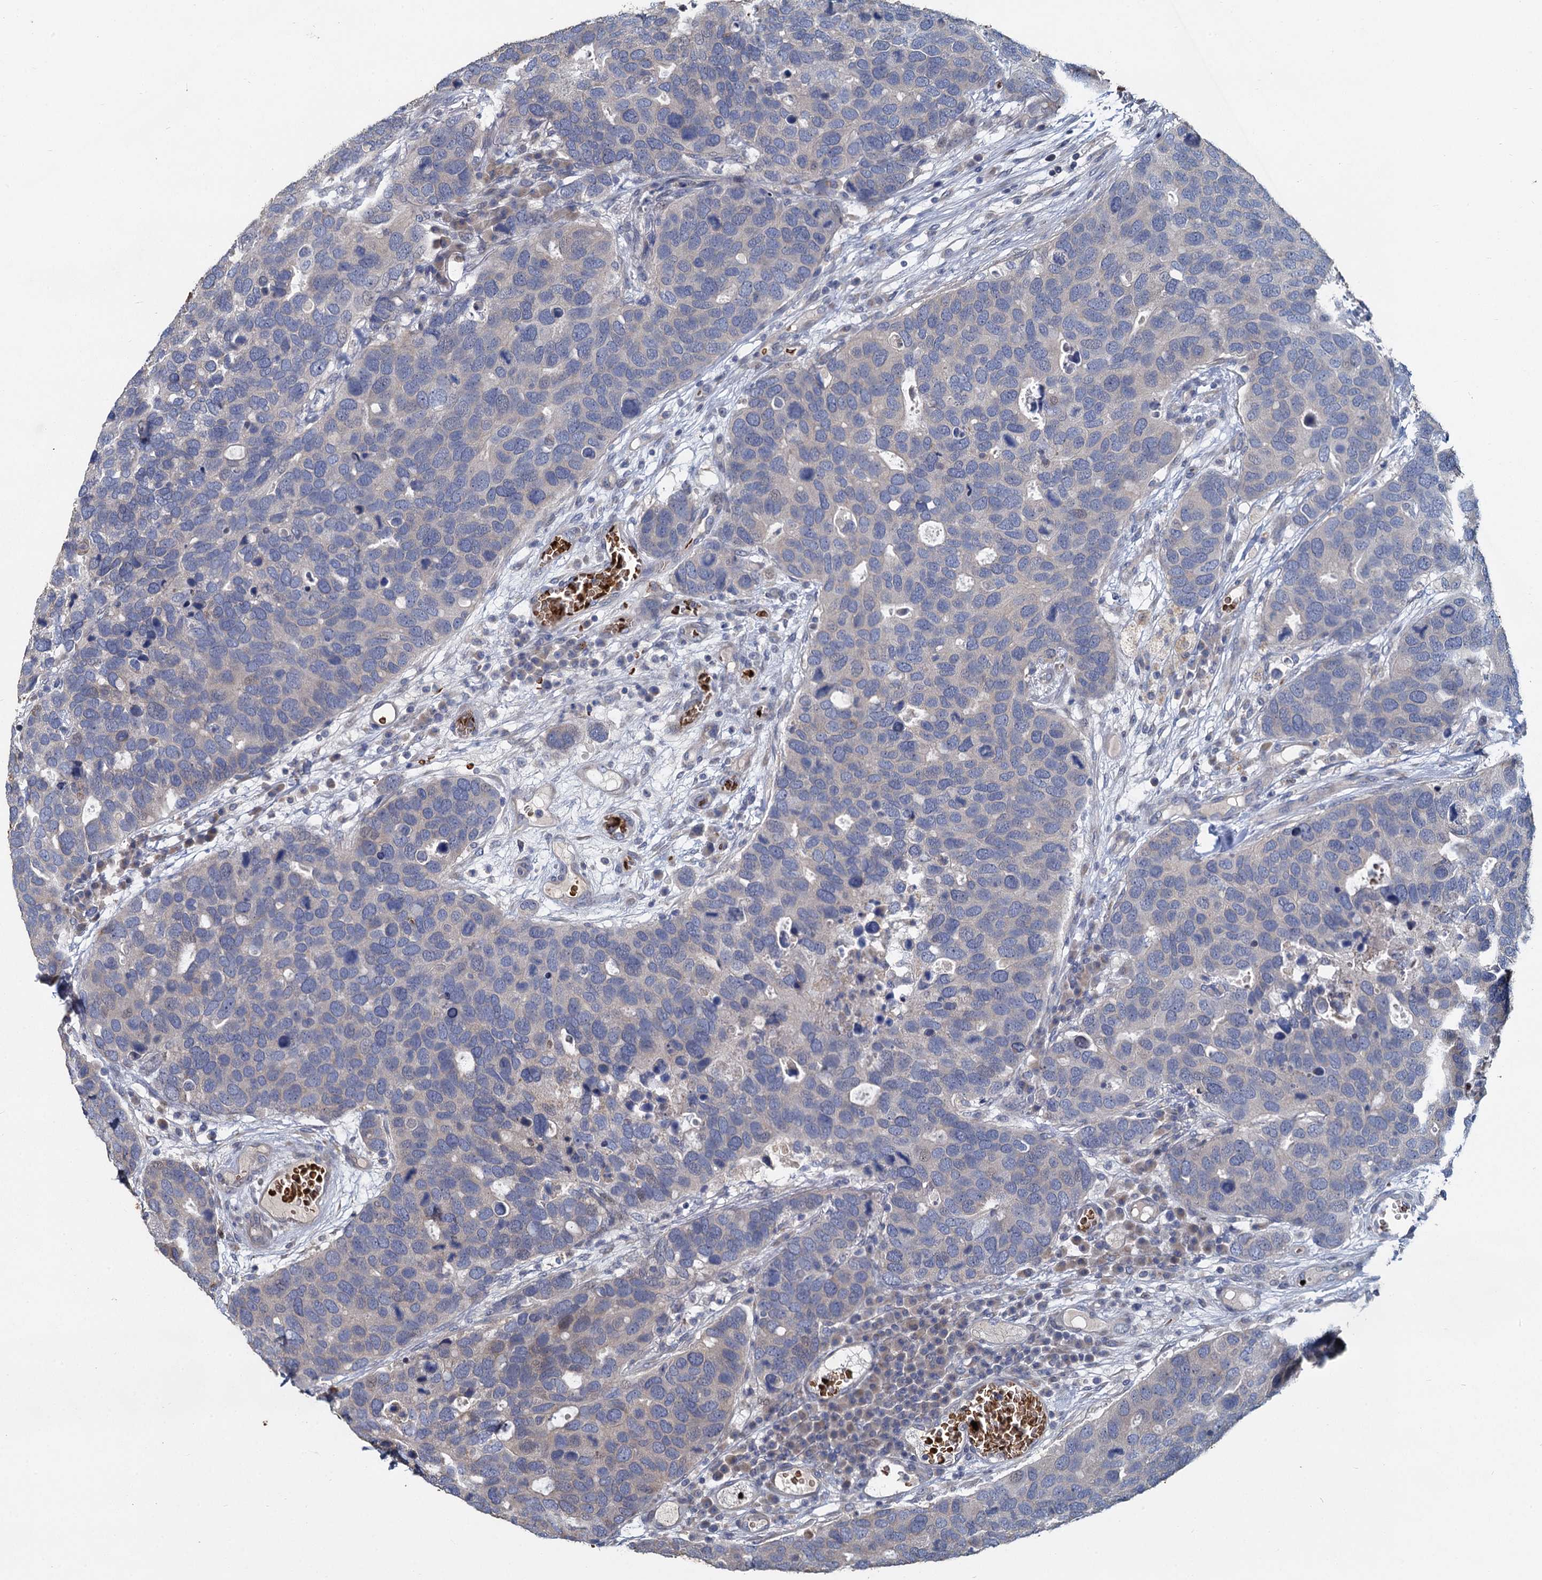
{"staining": {"intensity": "negative", "quantity": "none", "location": "none"}, "tissue": "breast cancer", "cell_type": "Tumor cells", "image_type": "cancer", "snomed": [{"axis": "morphology", "description": "Duct carcinoma"}, {"axis": "topography", "description": "Breast"}], "caption": "This is an IHC micrograph of breast cancer. There is no staining in tumor cells.", "gene": "TCTN2", "patient": {"sex": "female", "age": 83}}